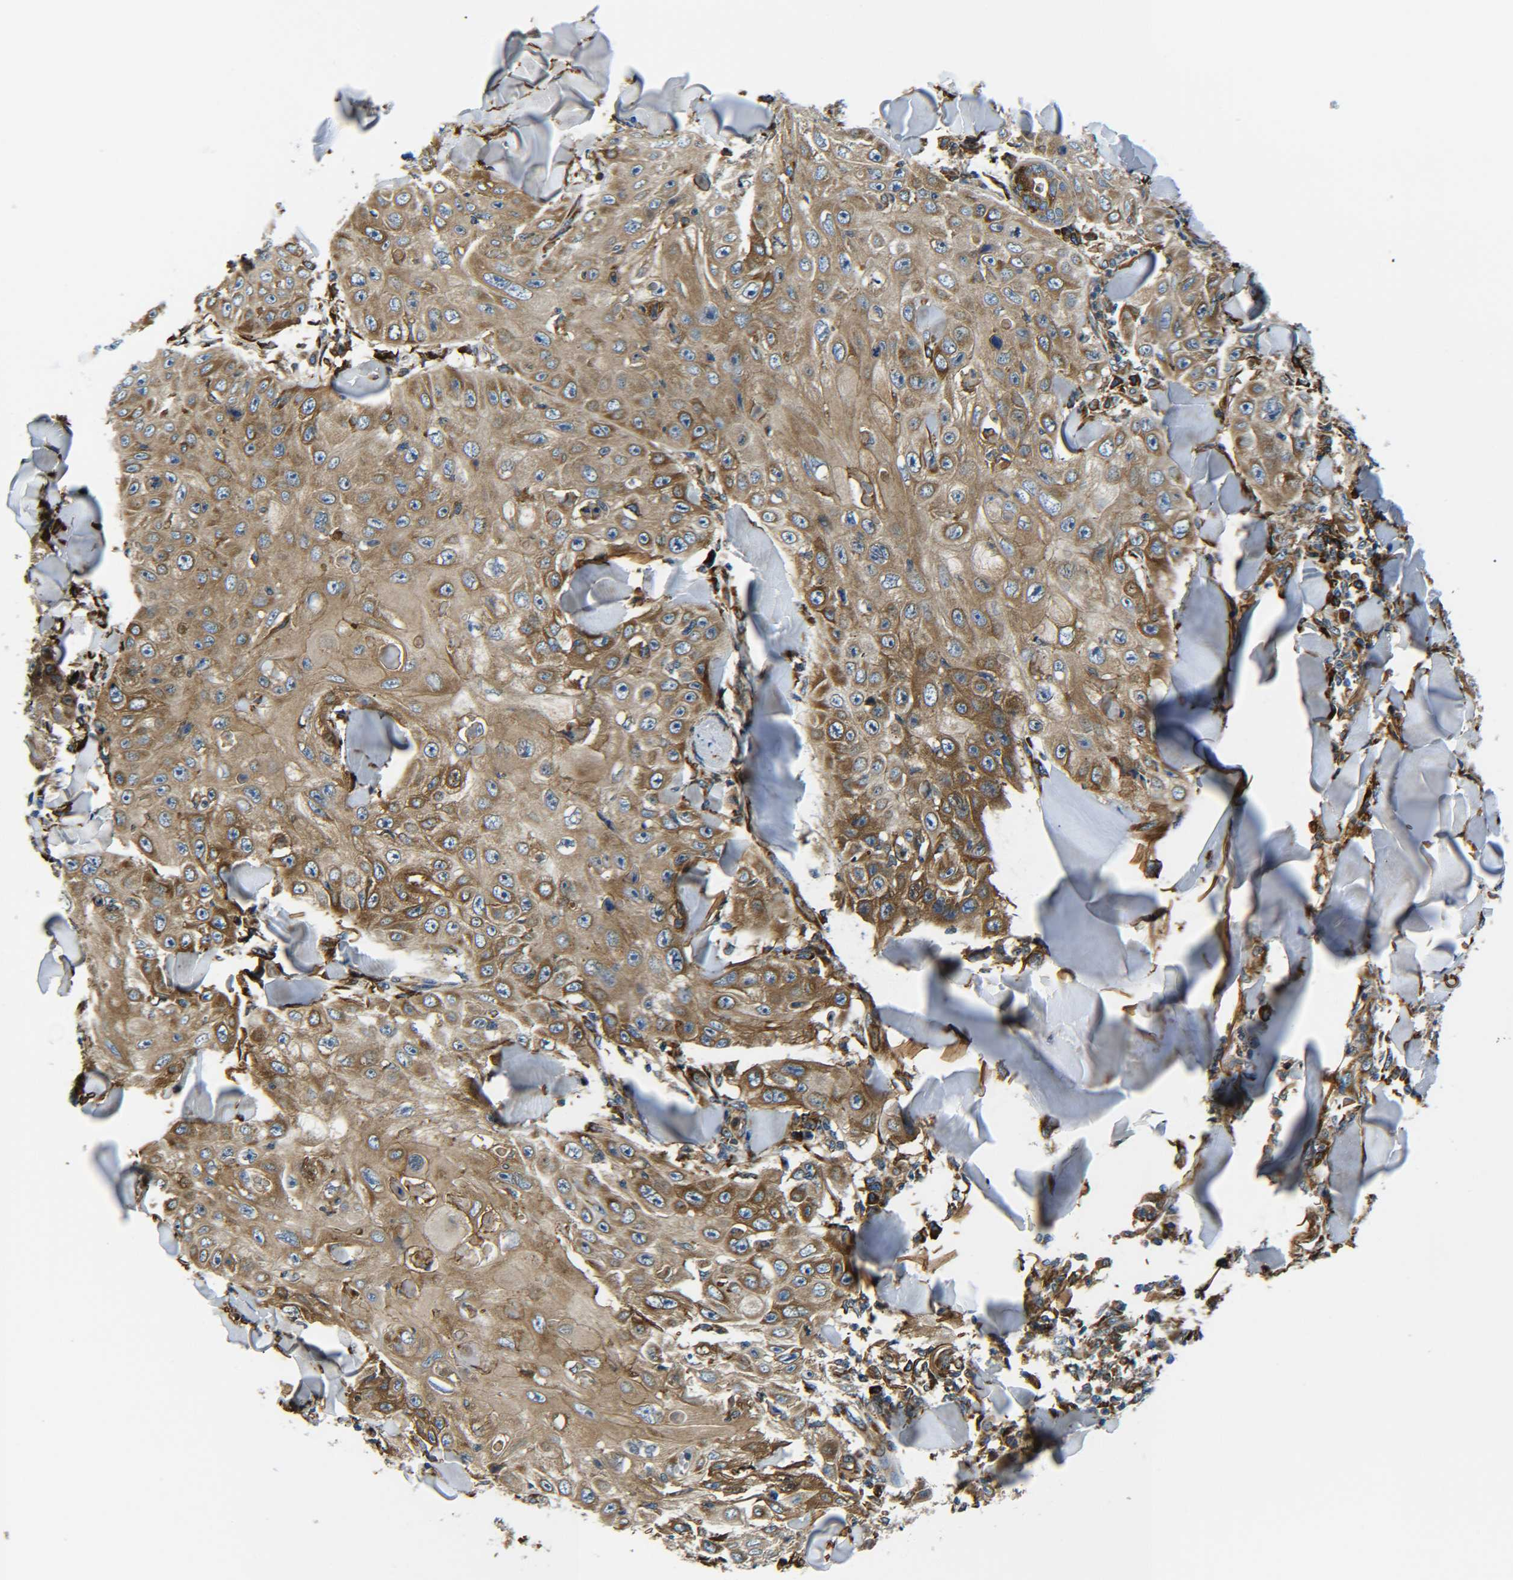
{"staining": {"intensity": "moderate", "quantity": ">75%", "location": "cytoplasmic/membranous"}, "tissue": "skin cancer", "cell_type": "Tumor cells", "image_type": "cancer", "snomed": [{"axis": "morphology", "description": "Squamous cell carcinoma, NOS"}, {"axis": "topography", "description": "Skin"}], "caption": "The immunohistochemical stain shows moderate cytoplasmic/membranous positivity in tumor cells of skin cancer tissue.", "gene": "PREB", "patient": {"sex": "male", "age": 86}}